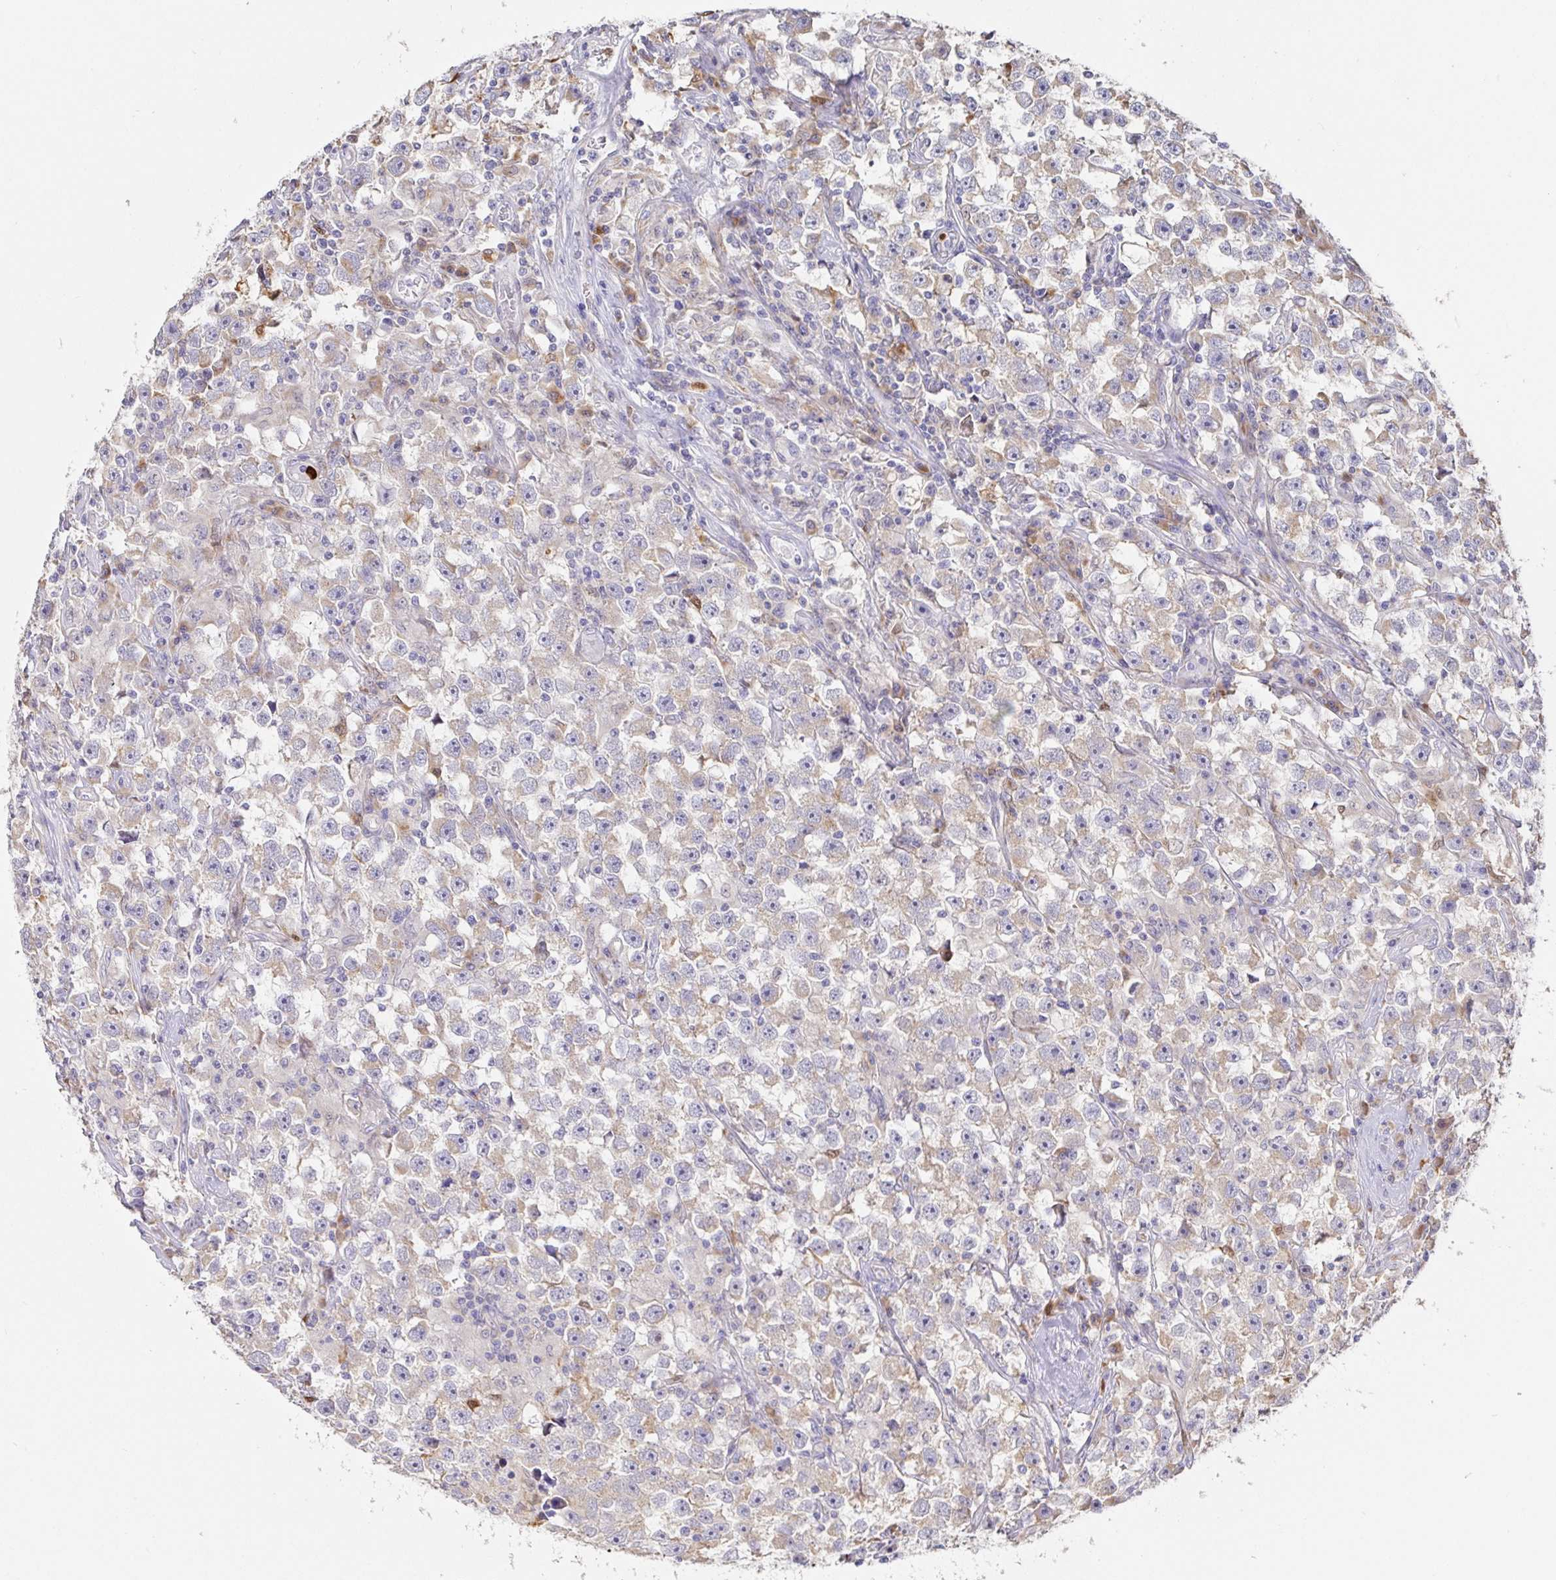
{"staining": {"intensity": "weak", "quantity": "25%-75%", "location": "cytoplasmic/membranous"}, "tissue": "testis cancer", "cell_type": "Tumor cells", "image_type": "cancer", "snomed": [{"axis": "morphology", "description": "Seminoma, NOS"}, {"axis": "topography", "description": "Testis"}], "caption": "Protein expression analysis of testis cancer demonstrates weak cytoplasmic/membranous staining in about 25%-75% of tumor cells.", "gene": "PDPK1", "patient": {"sex": "male", "age": 33}}